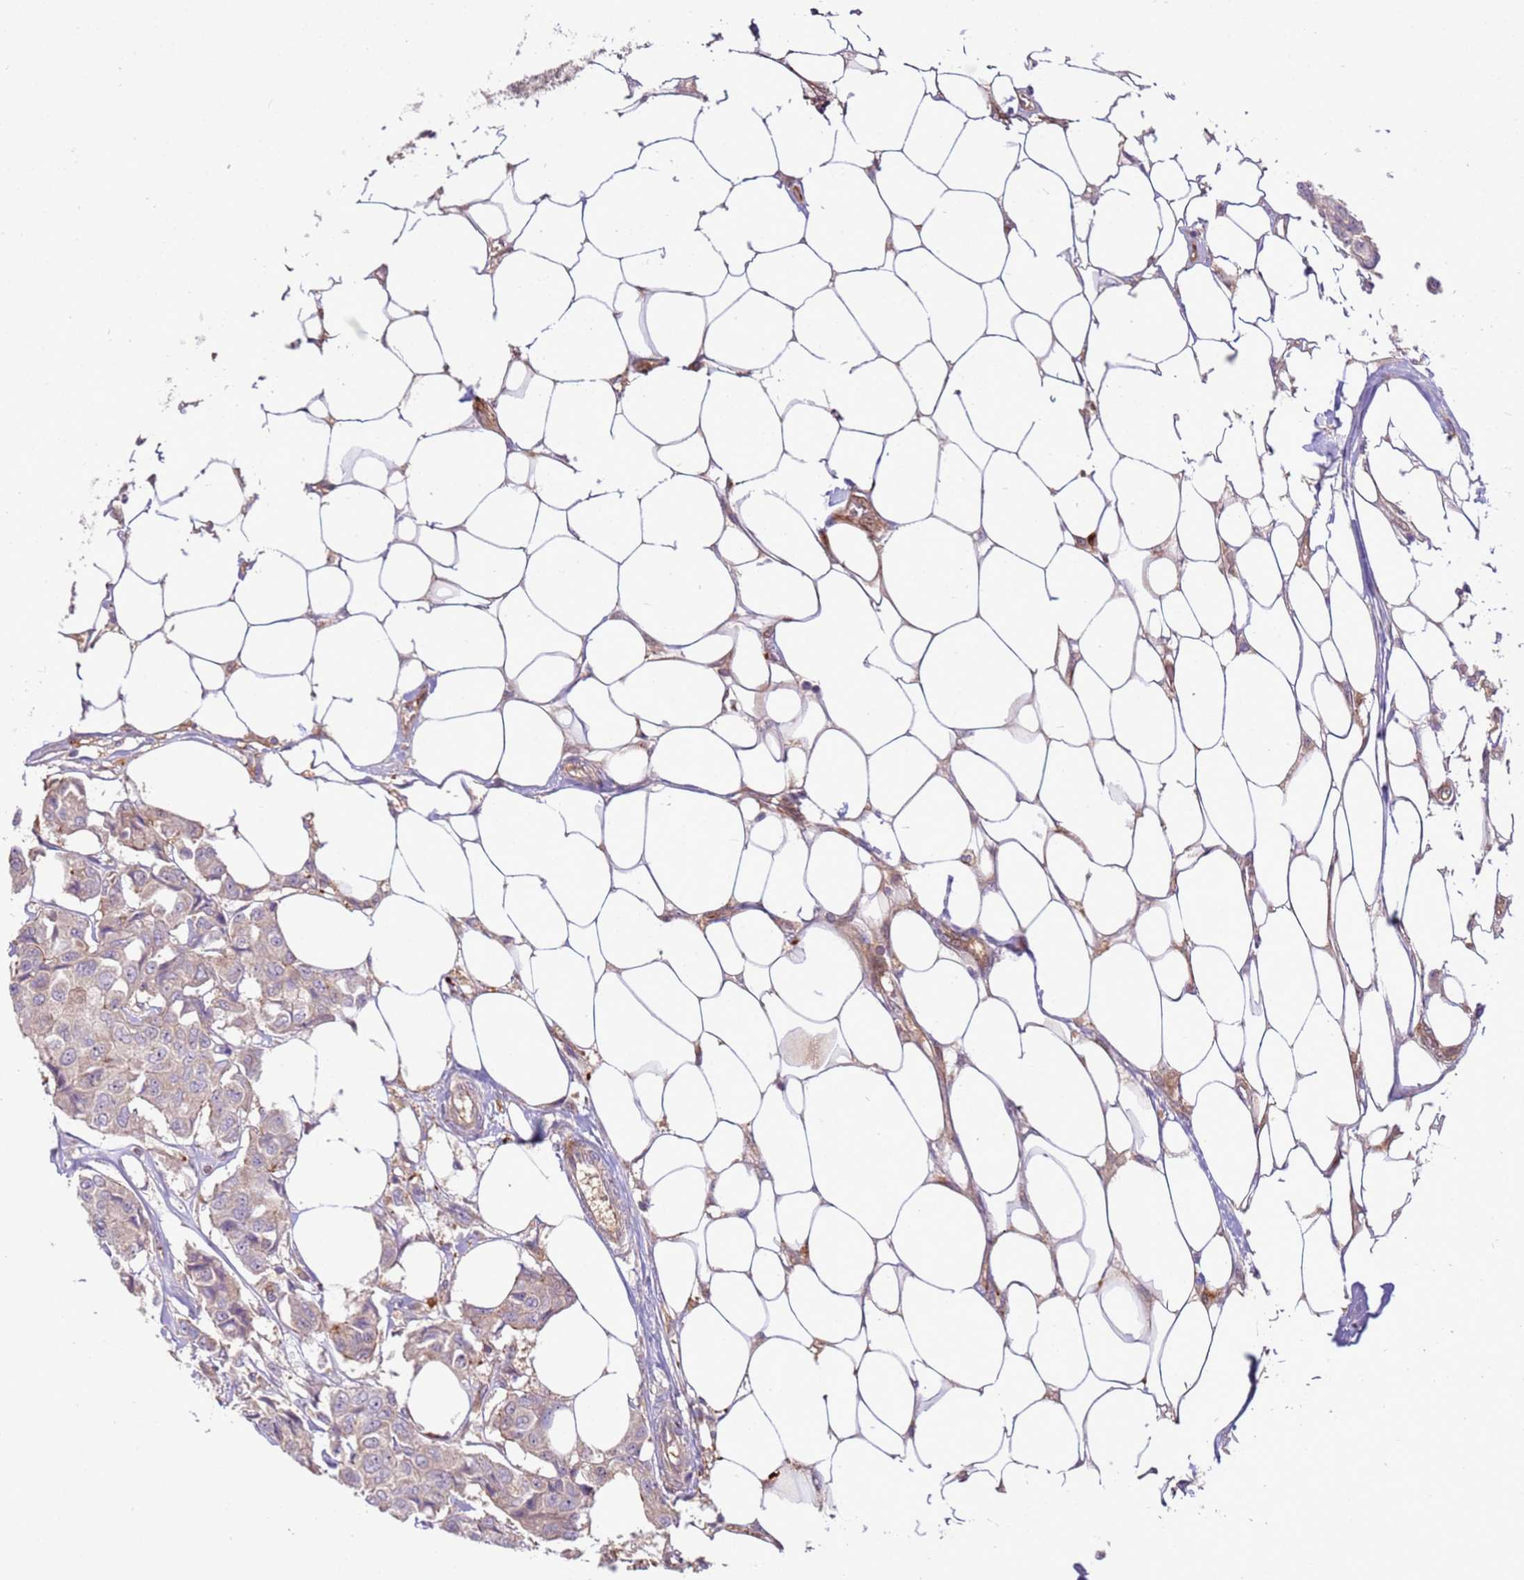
{"staining": {"intensity": "weak", "quantity": "<25%", "location": "cytoplasmic/membranous"}, "tissue": "breast cancer", "cell_type": "Tumor cells", "image_type": "cancer", "snomed": [{"axis": "morphology", "description": "Duct carcinoma"}, {"axis": "topography", "description": "Breast"}, {"axis": "topography", "description": "Lymph node"}], "caption": "This micrograph is of breast cancer stained with immunohistochemistry (IHC) to label a protein in brown with the nuclei are counter-stained blue. There is no staining in tumor cells.", "gene": "ZNF624", "patient": {"sex": "female", "age": 80}}